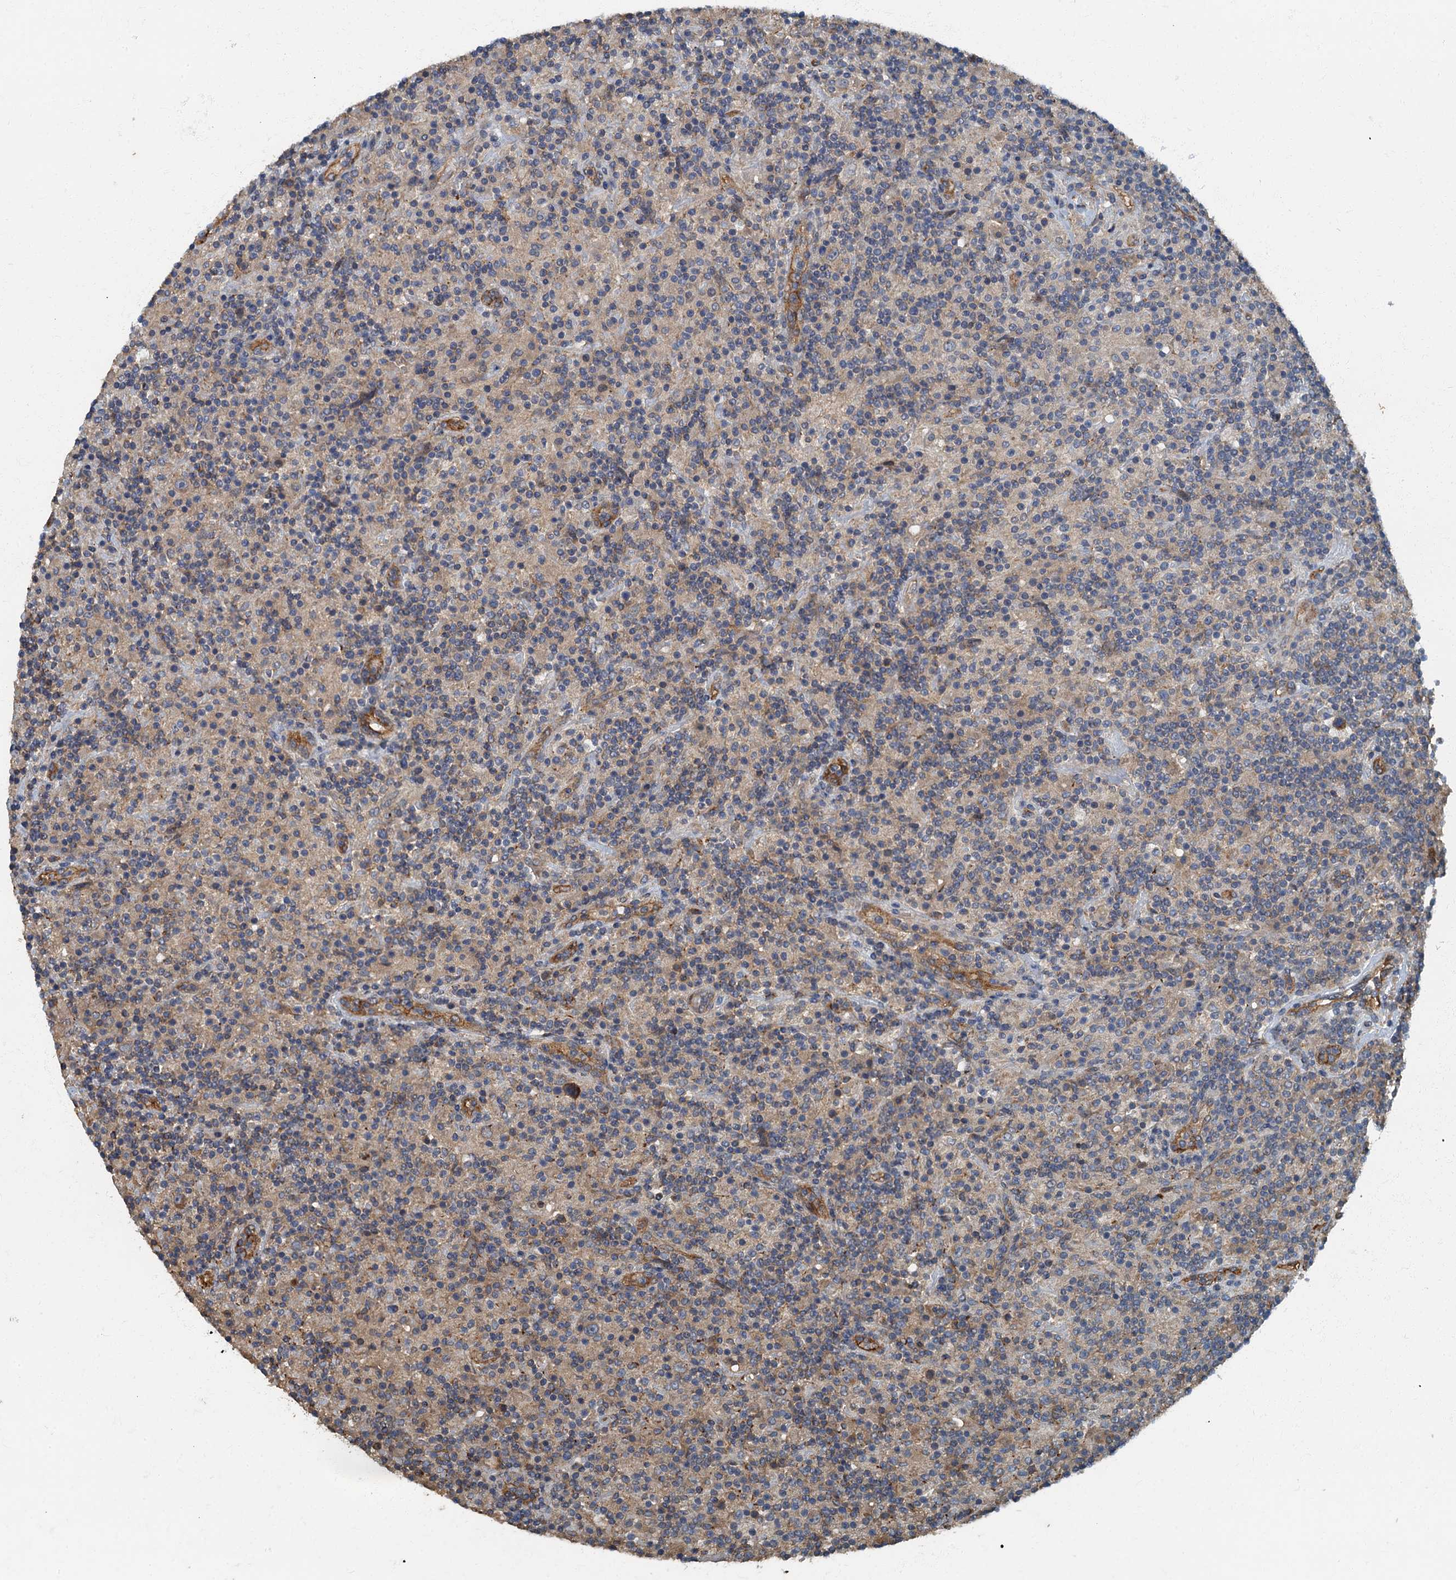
{"staining": {"intensity": "weak", "quantity": "25%-75%", "location": "cytoplasmic/membranous"}, "tissue": "lymphoma", "cell_type": "Tumor cells", "image_type": "cancer", "snomed": [{"axis": "morphology", "description": "Hodgkin's disease, NOS"}, {"axis": "topography", "description": "Lymph node"}], "caption": "A brown stain shows weak cytoplasmic/membranous positivity of a protein in Hodgkin's disease tumor cells. The staining was performed using DAB (3,3'-diaminobenzidine), with brown indicating positive protein expression. Nuclei are stained blue with hematoxylin.", "gene": "ARL11", "patient": {"sex": "male", "age": 70}}